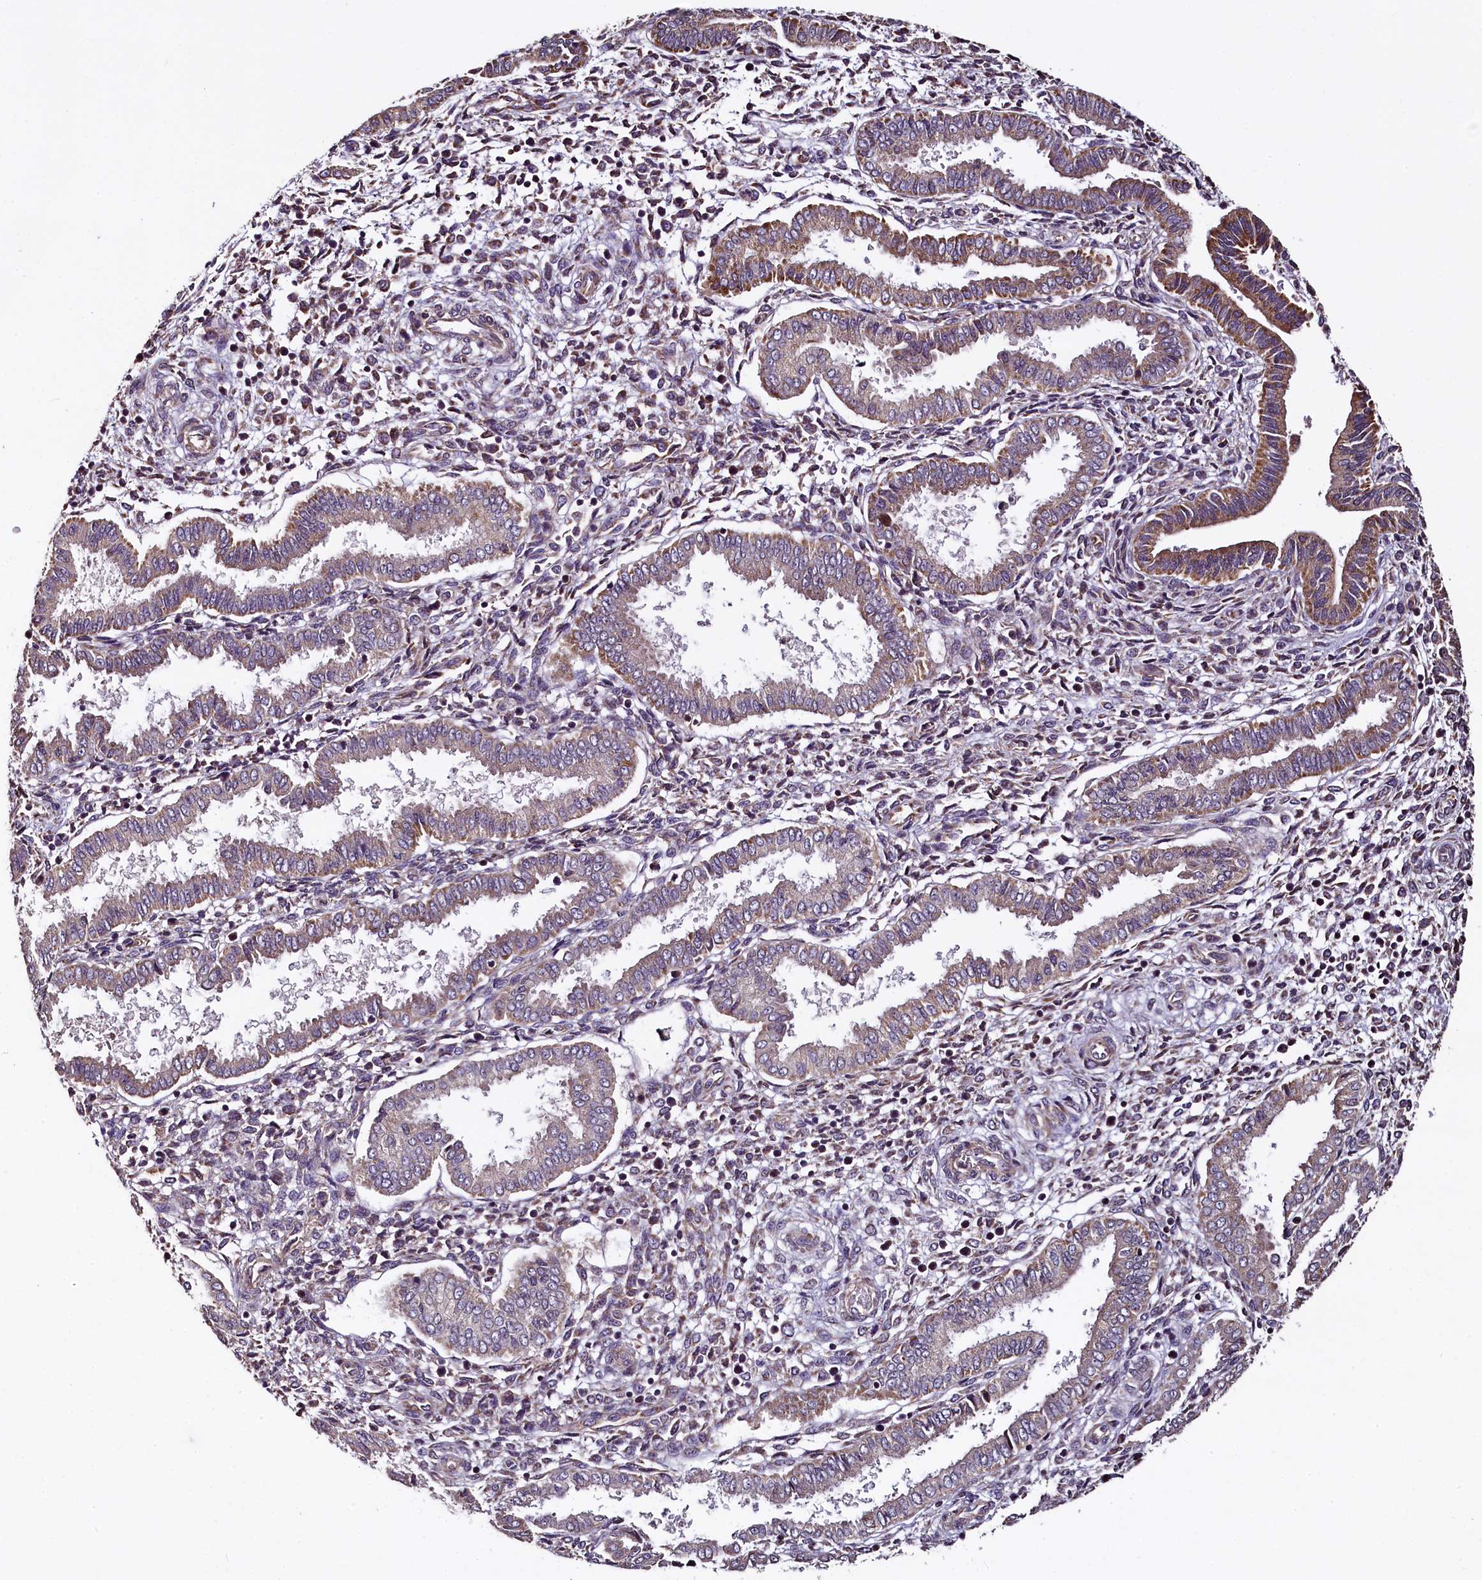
{"staining": {"intensity": "negative", "quantity": "none", "location": "none"}, "tissue": "endometrium", "cell_type": "Cells in endometrial stroma", "image_type": "normal", "snomed": [{"axis": "morphology", "description": "Normal tissue, NOS"}, {"axis": "topography", "description": "Endometrium"}], "caption": "High power microscopy image of an IHC photomicrograph of unremarkable endometrium, revealing no significant expression in cells in endometrial stroma.", "gene": "COQ9", "patient": {"sex": "female", "age": 24}}